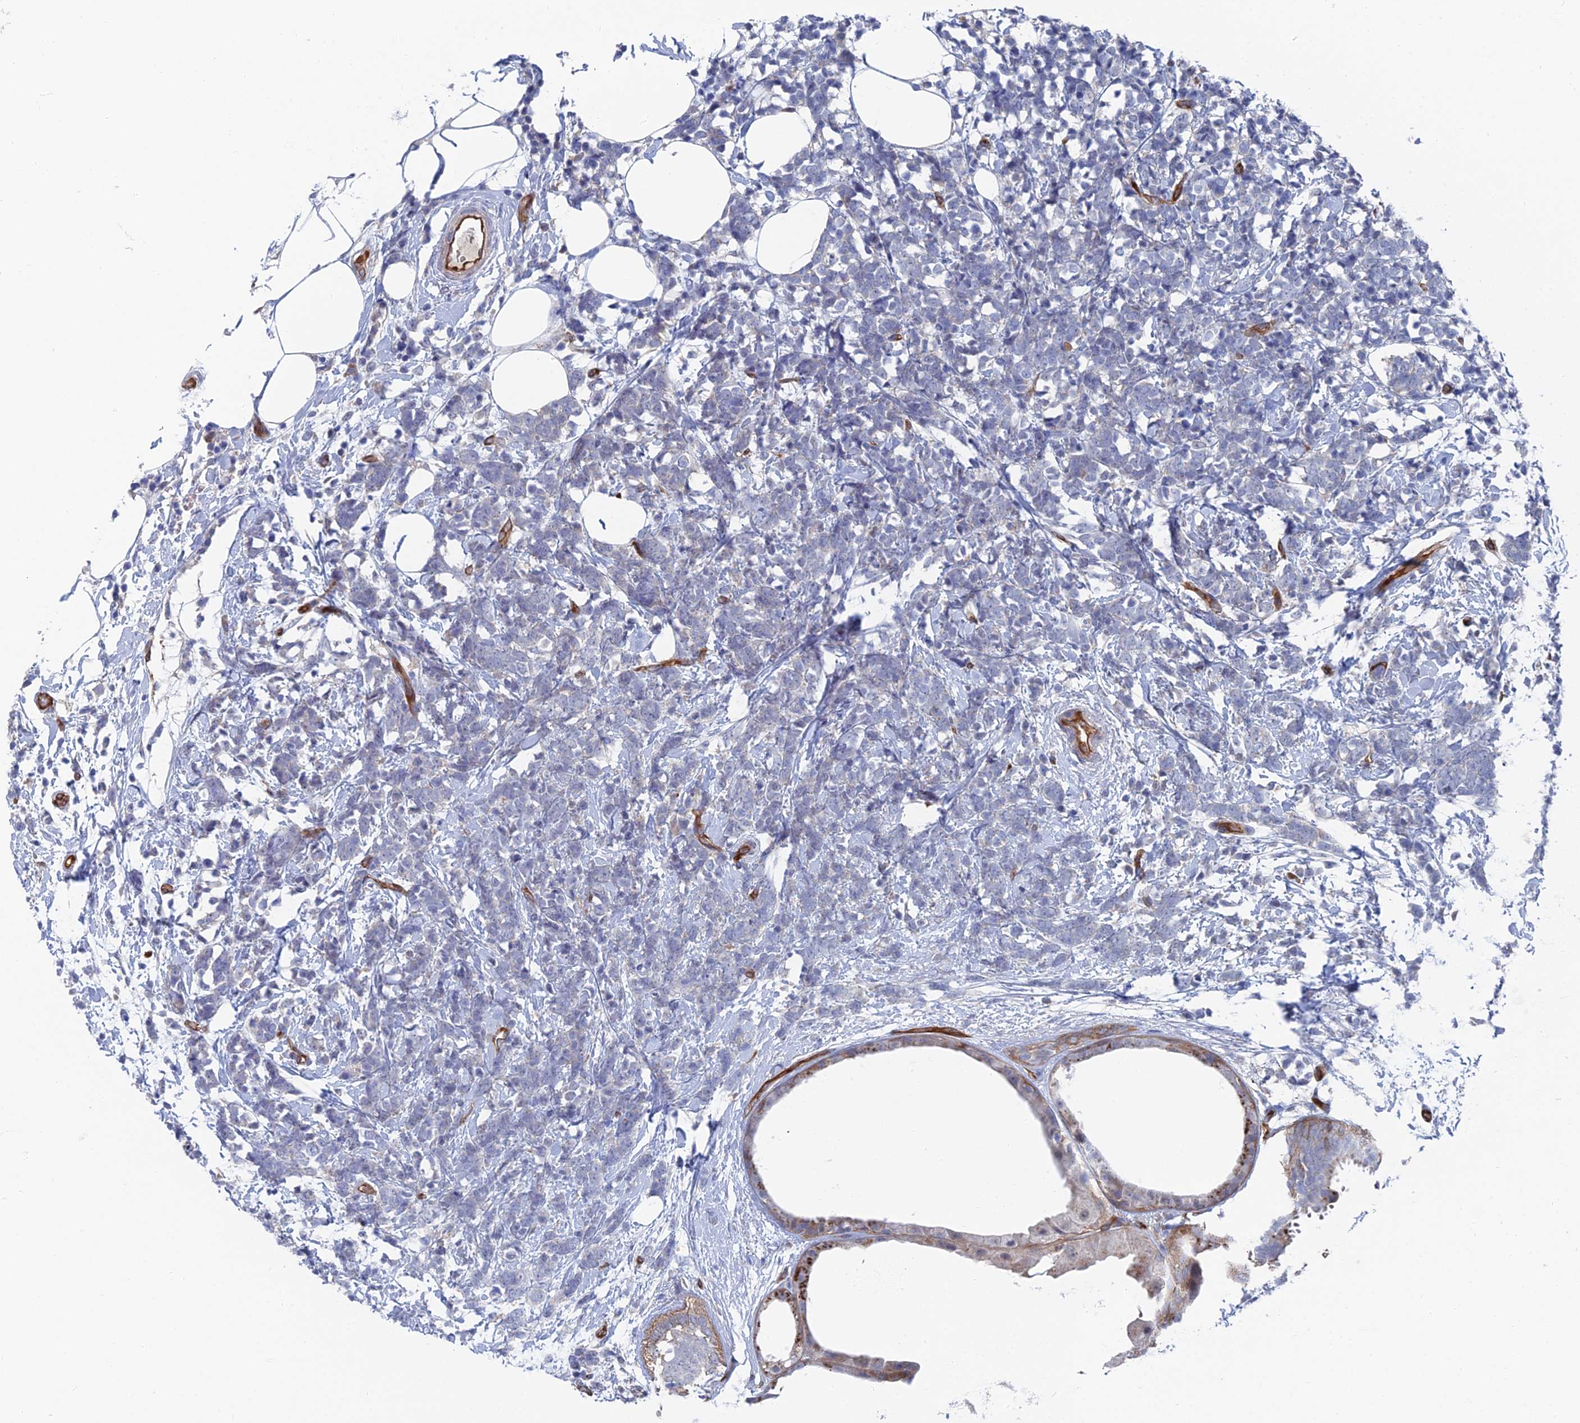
{"staining": {"intensity": "negative", "quantity": "none", "location": "none"}, "tissue": "breast cancer", "cell_type": "Tumor cells", "image_type": "cancer", "snomed": [{"axis": "morphology", "description": "Lobular carcinoma"}, {"axis": "topography", "description": "Breast"}], "caption": "DAB (3,3'-diaminobenzidine) immunohistochemical staining of breast lobular carcinoma shows no significant expression in tumor cells.", "gene": "ARAP3", "patient": {"sex": "female", "age": 58}}